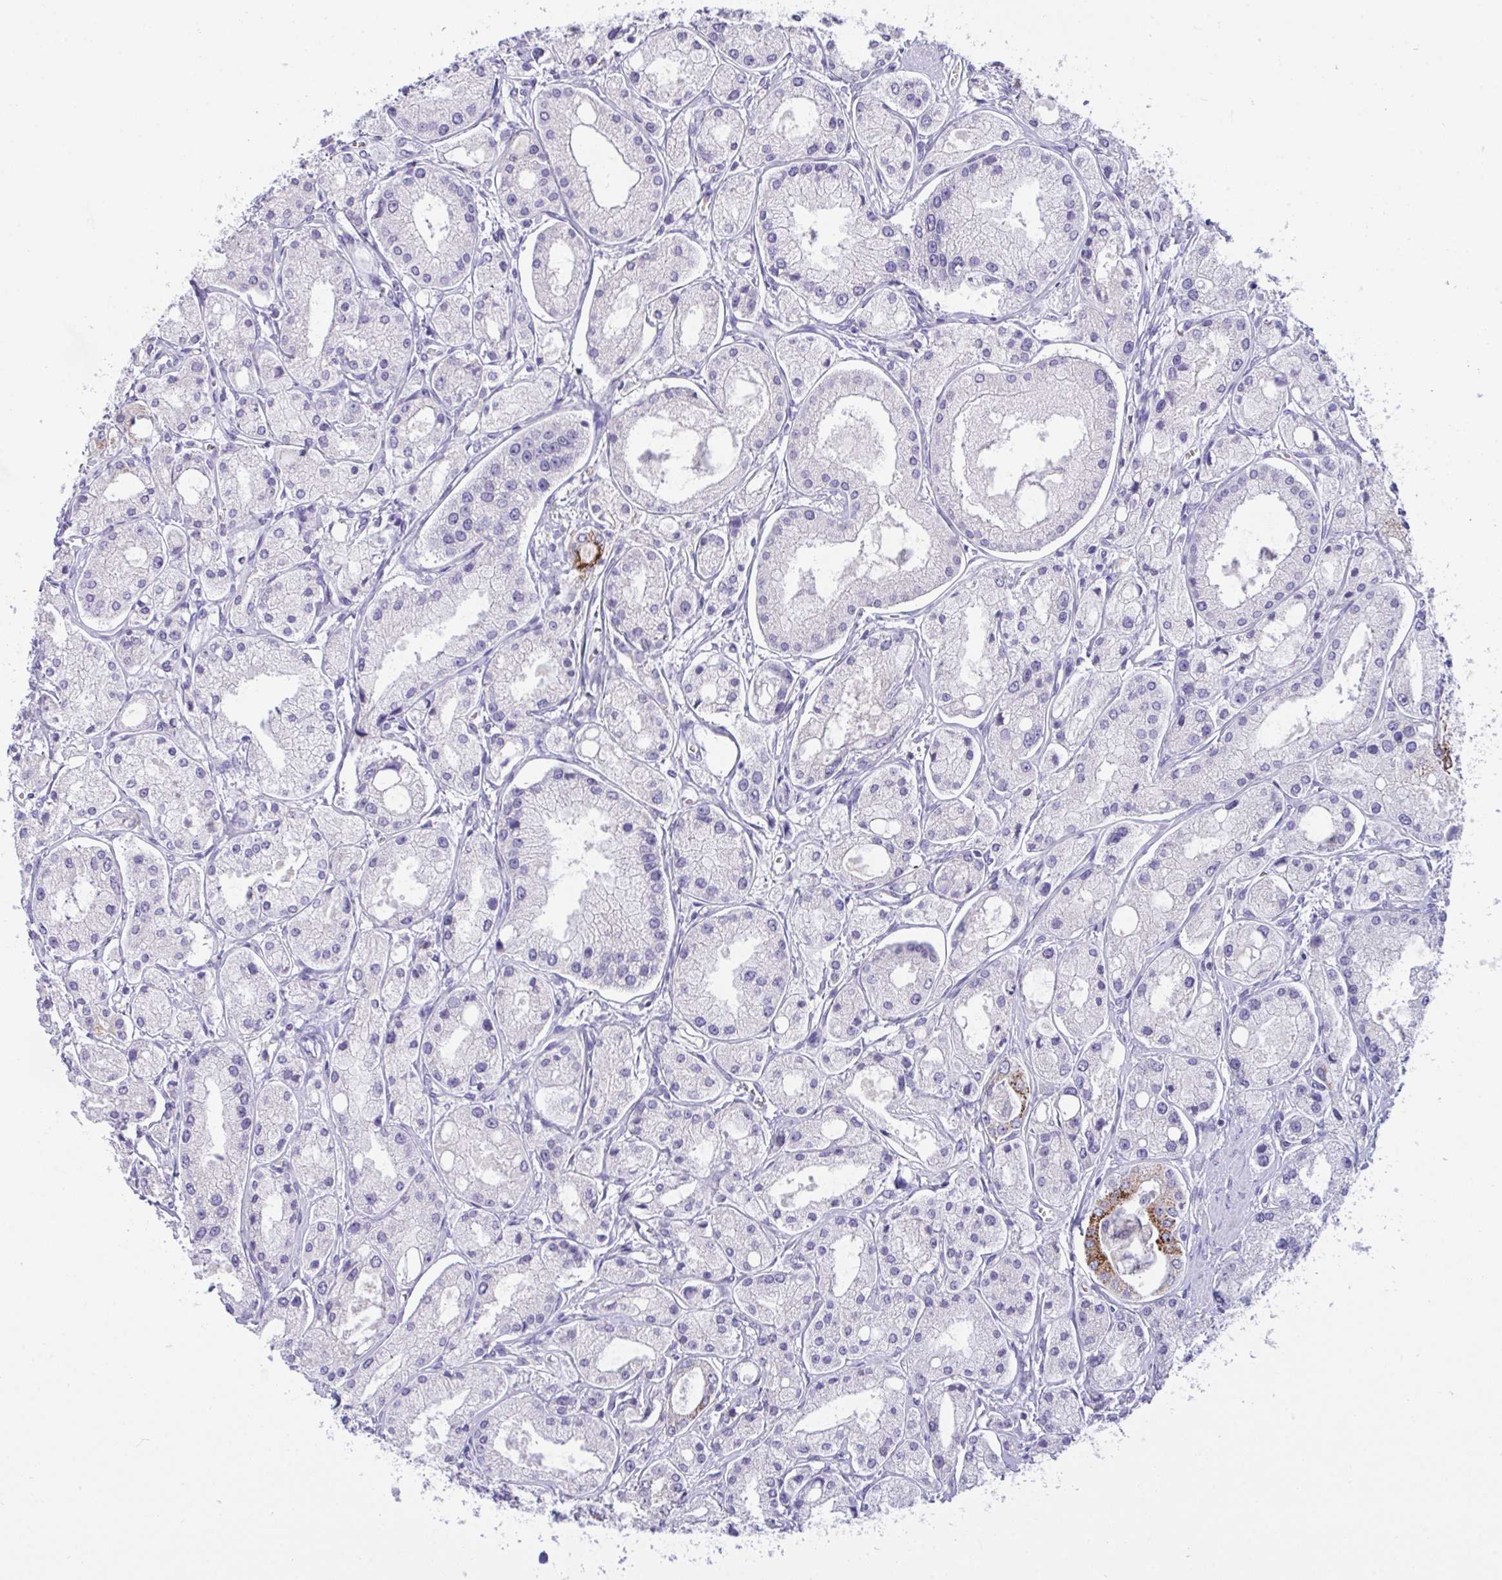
{"staining": {"intensity": "strong", "quantity": "<25%", "location": "cytoplasmic/membranous"}, "tissue": "prostate cancer", "cell_type": "Tumor cells", "image_type": "cancer", "snomed": [{"axis": "morphology", "description": "Adenocarcinoma, High grade"}, {"axis": "topography", "description": "Prostate"}], "caption": "A brown stain shows strong cytoplasmic/membranous positivity of a protein in prostate adenocarcinoma (high-grade) tumor cells. Using DAB (3,3'-diaminobenzidine) (brown) and hematoxylin (blue) stains, captured at high magnification using brightfield microscopy.", "gene": "SEMA6B", "patient": {"sex": "male", "age": 66}}